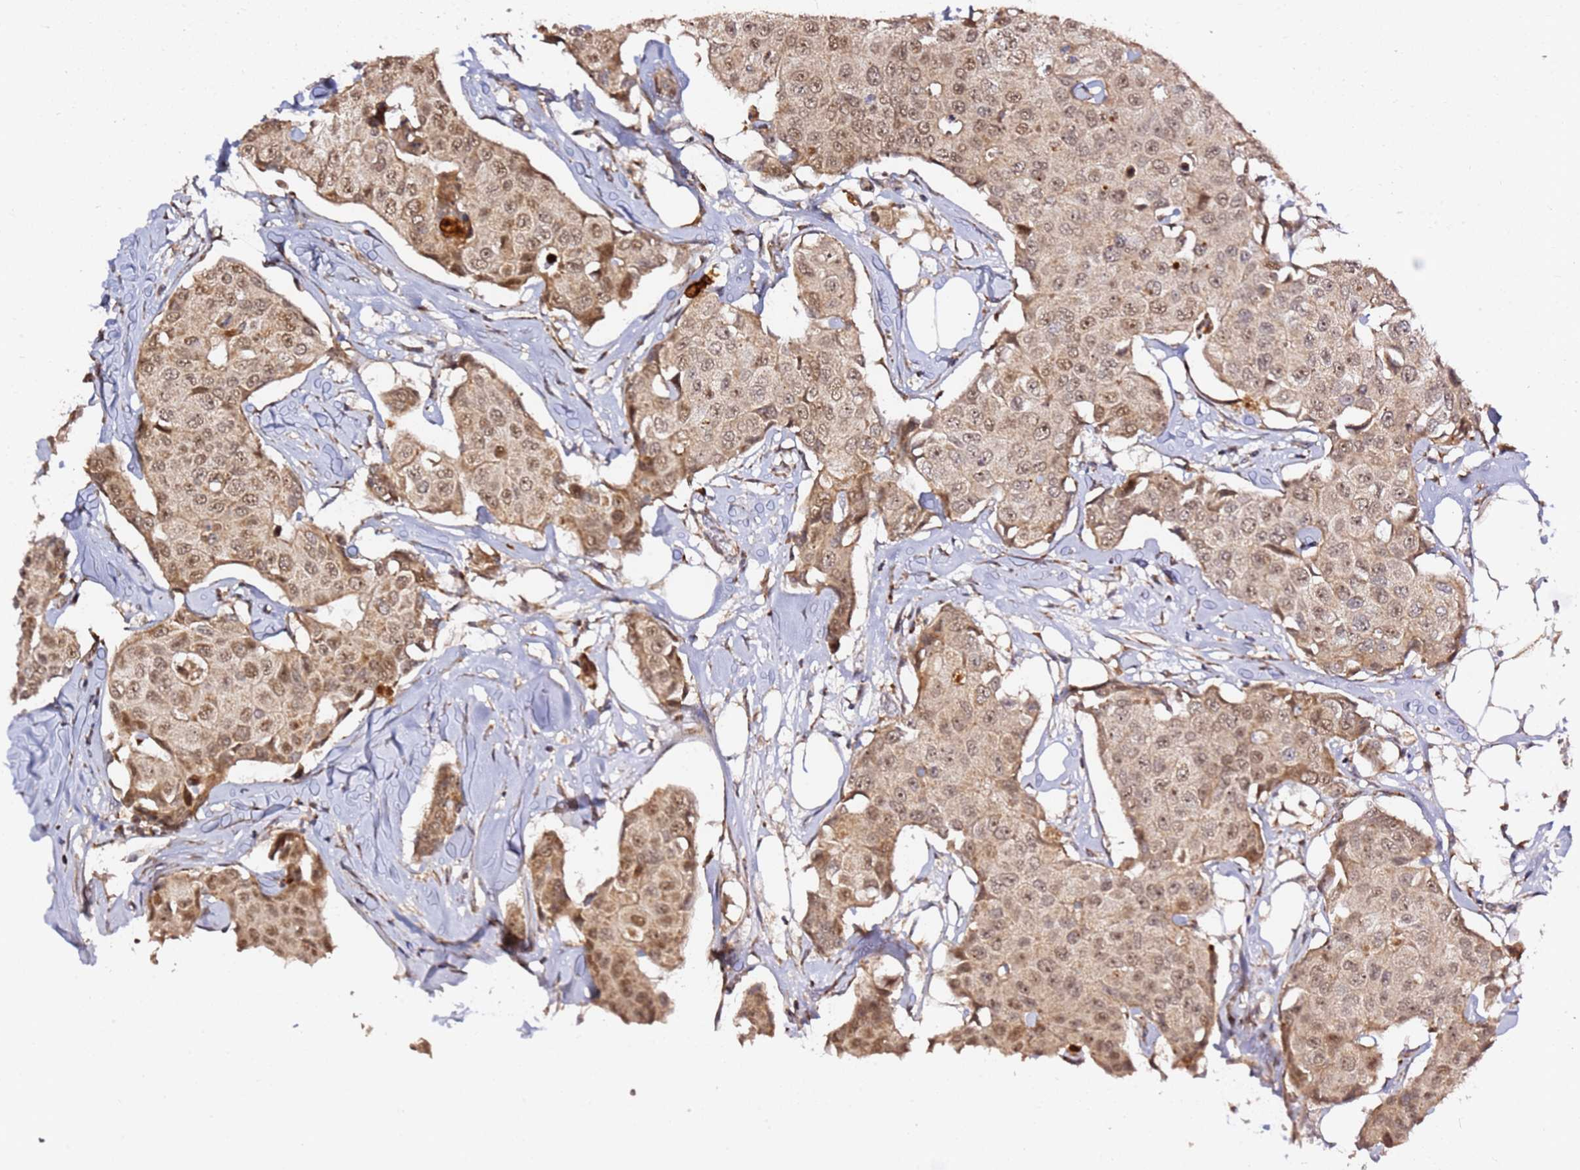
{"staining": {"intensity": "moderate", "quantity": ">75%", "location": "cytoplasmic/membranous,nuclear"}, "tissue": "breast cancer", "cell_type": "Tumor cells", "image_type": "cancer", "snomed": [{"axis": "morphology", "description": "Duct carcinoma"}, {"axis": "topography", "description": "Breast"}], "caption": "A medium amount of moderate cytoplasmic/membranous and nuclear positivity is present in approximately >75% of tumor cells in breast cancer (infiltrating ductal carcinoma) tissue.", "gene": "KIF25", "patient": {"sex": "female", "age": 80}}